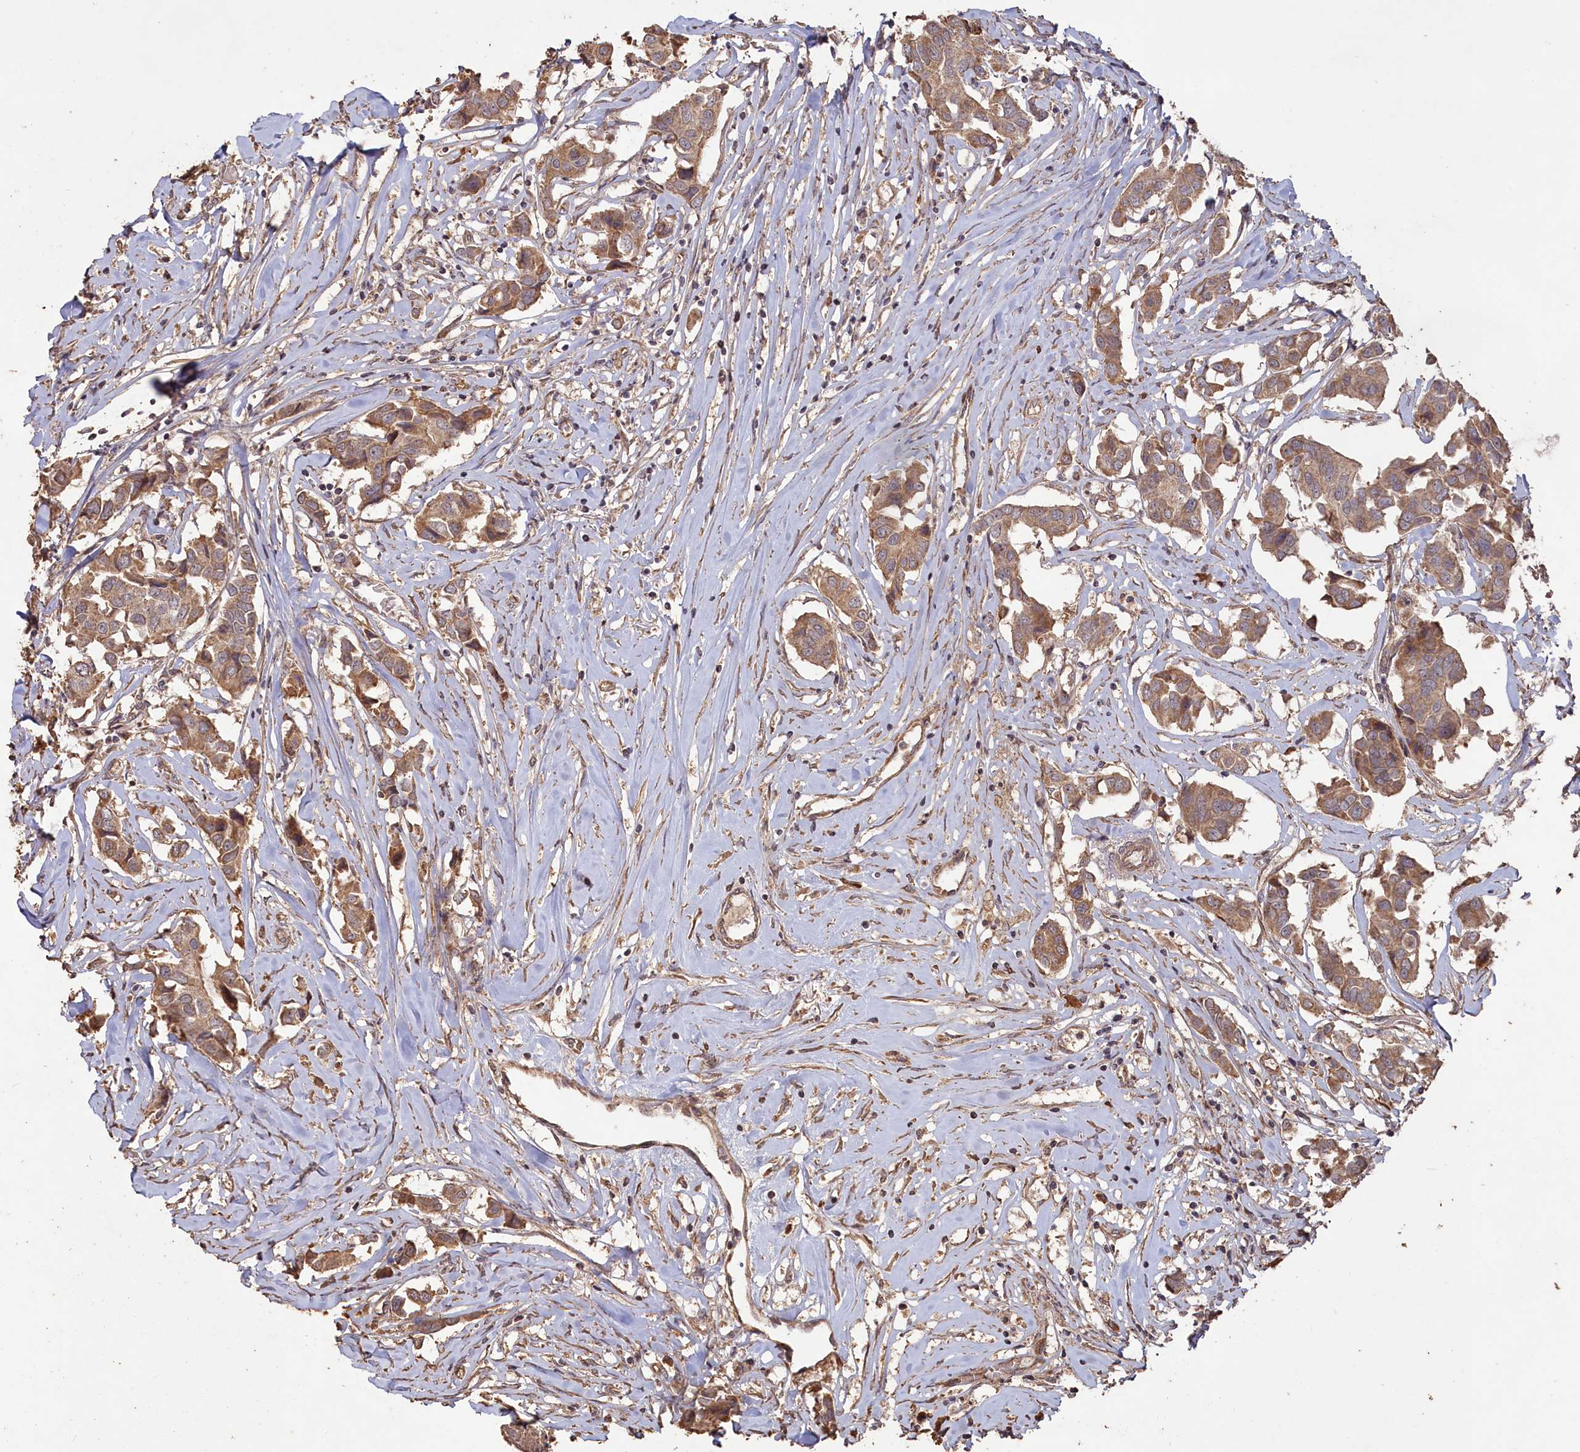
{"staining": {"intensity": "moderate", "quantity": "25%-75%", "location": "cytoplasmic/membranous"}, "tissue": "breast cancer", "cell_type": "Tumor cells", "image_type": "cancer", "snomed": [{"axis": "morphology", "description": "Duct carcinoma"}, {"axis": "topography", "description": "Breast"}], "caption": "Breast infiltrating ductal carcinoma stained with DAB (3,3'-diaminobenzidine) immunohistochemistry shows medium levels of moderate cytoplasmic/membranous positivity in about 25%-75% of tumor cells. (IHC, brightfield microscopy, high magnification).", "gene": "LAYN", "patient": {"sex": "female", "age": 80}}